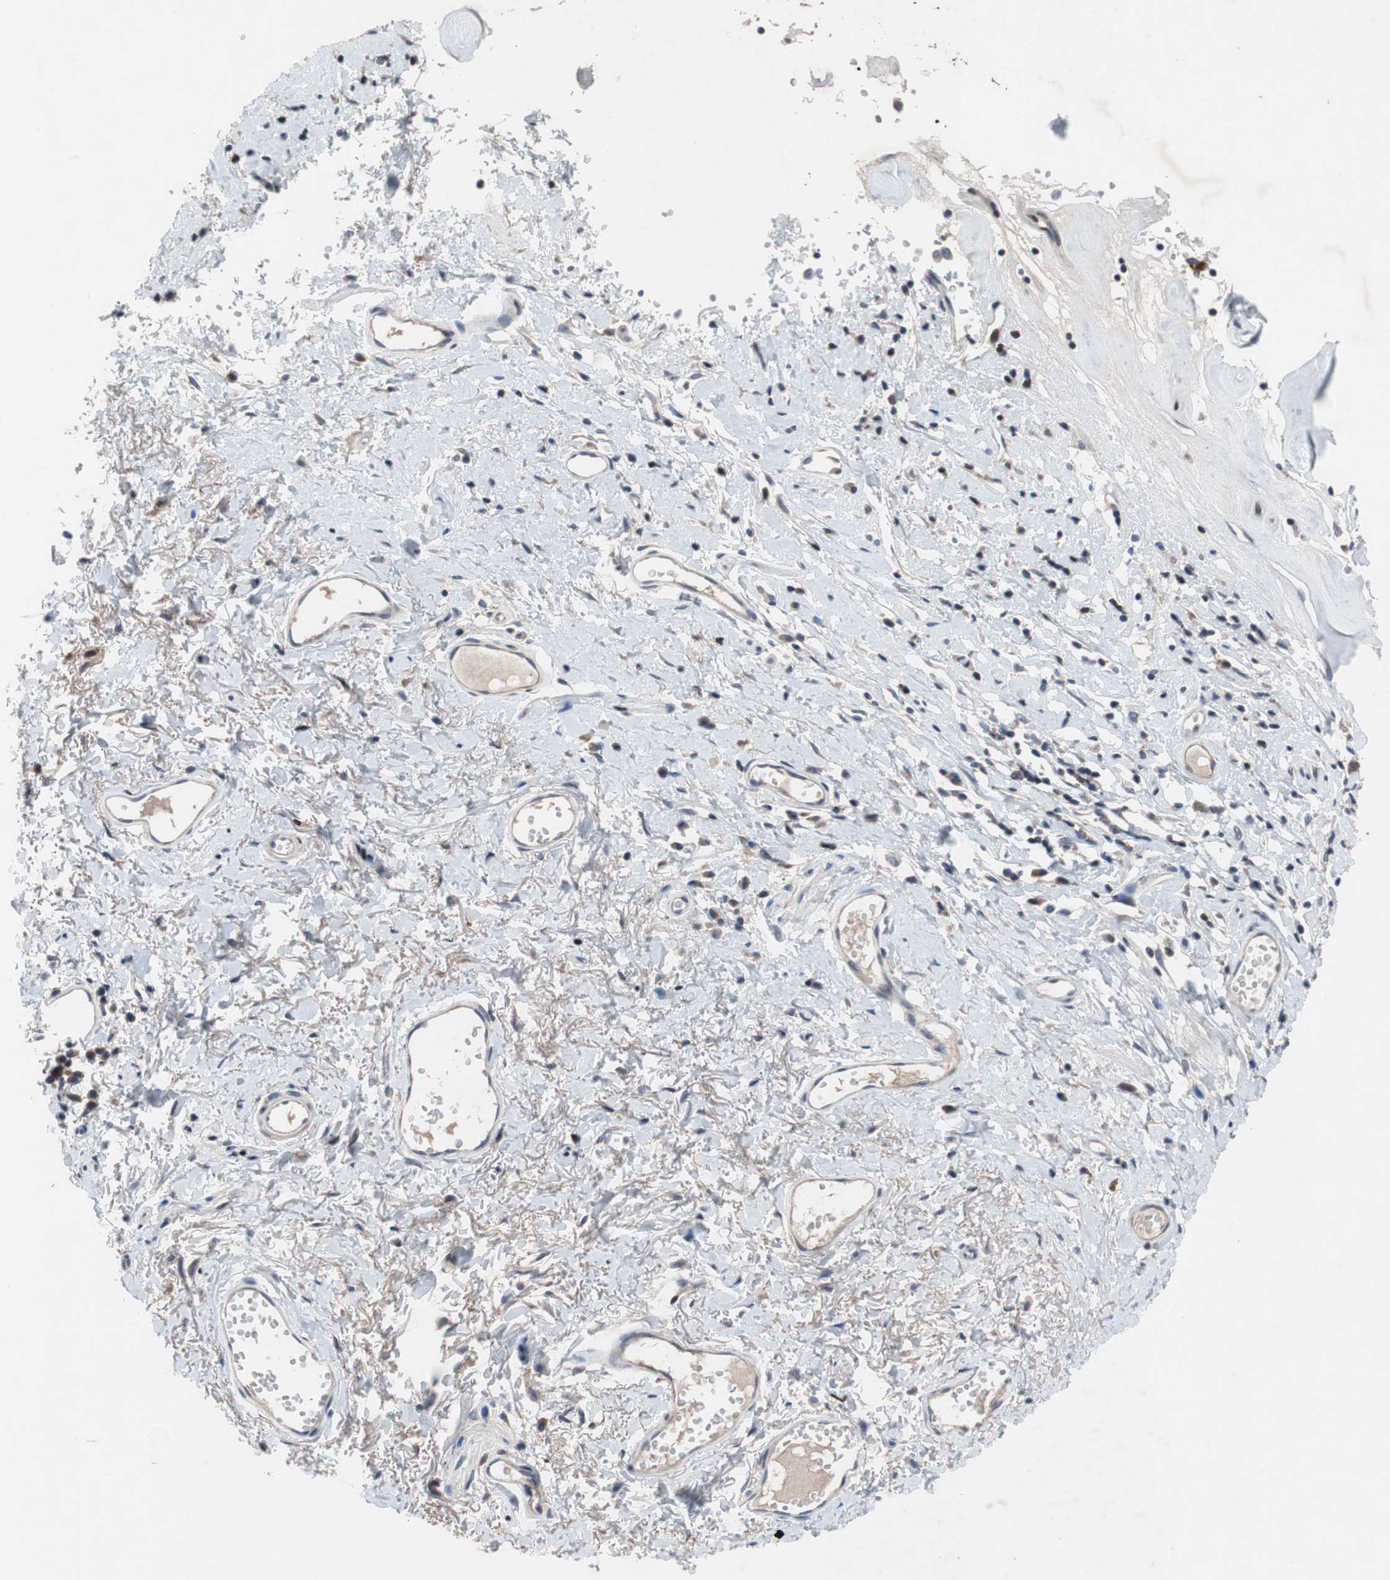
{"staining": {"intensity": "moderate", "quantity": "<25%", "location": "cytoplasmic/membranous"}, "tissue": "skin", "cell_type": "Epidermal cells", "image_type": "normal", "snomed": [{"axis": "morphology", "description": "Normal tissue, NOS"}, {"axis": "morphology", "description": "Inflammation, NOS"}, {"axis": "topography", "description": "Vulva"}], "caption": "Immunohistochemical staining of normal human skin displays <25% levels of moderate cytoplasmic/membranous protein staining in approximately <25% of epidermal cells.", "gene": "MUTYH", "patient": {"sex": "female", "age": 84}}